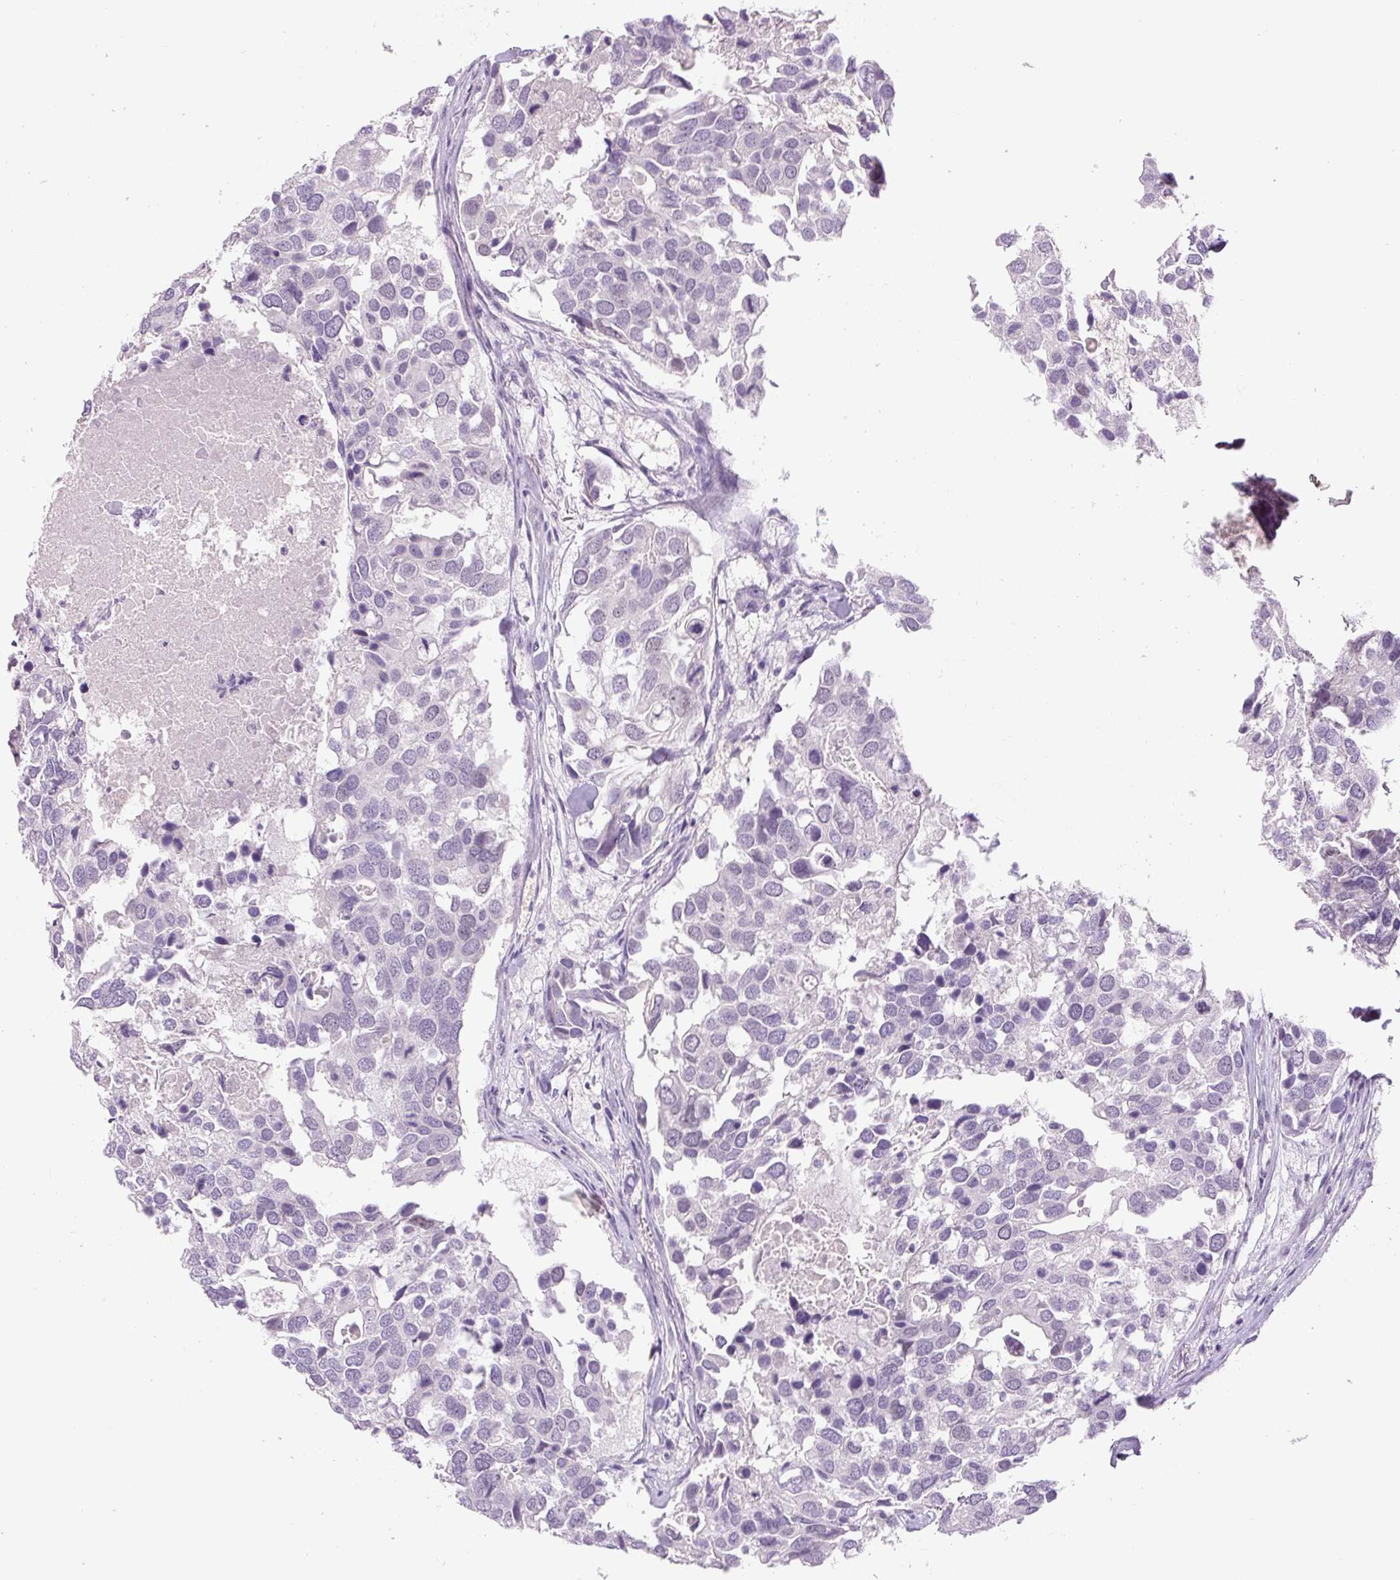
{"staining": {"intensity": "negative", "quantity": "none", "location": "none"}, "tissue": "breast cancer", "cell_type": "Tumor cells", "image_type": "cancer", "snomed": [{"axis": "morphology", "description": "Duct carcinoma"}, {"axis": "topography", "description": "Breast"}], "caption": "DAB immunohistochemical staining of breast cancer displays no significant staining in tumor cells.", "gene": "SIX1", "patient": {"sex": "female", "age": 83}}